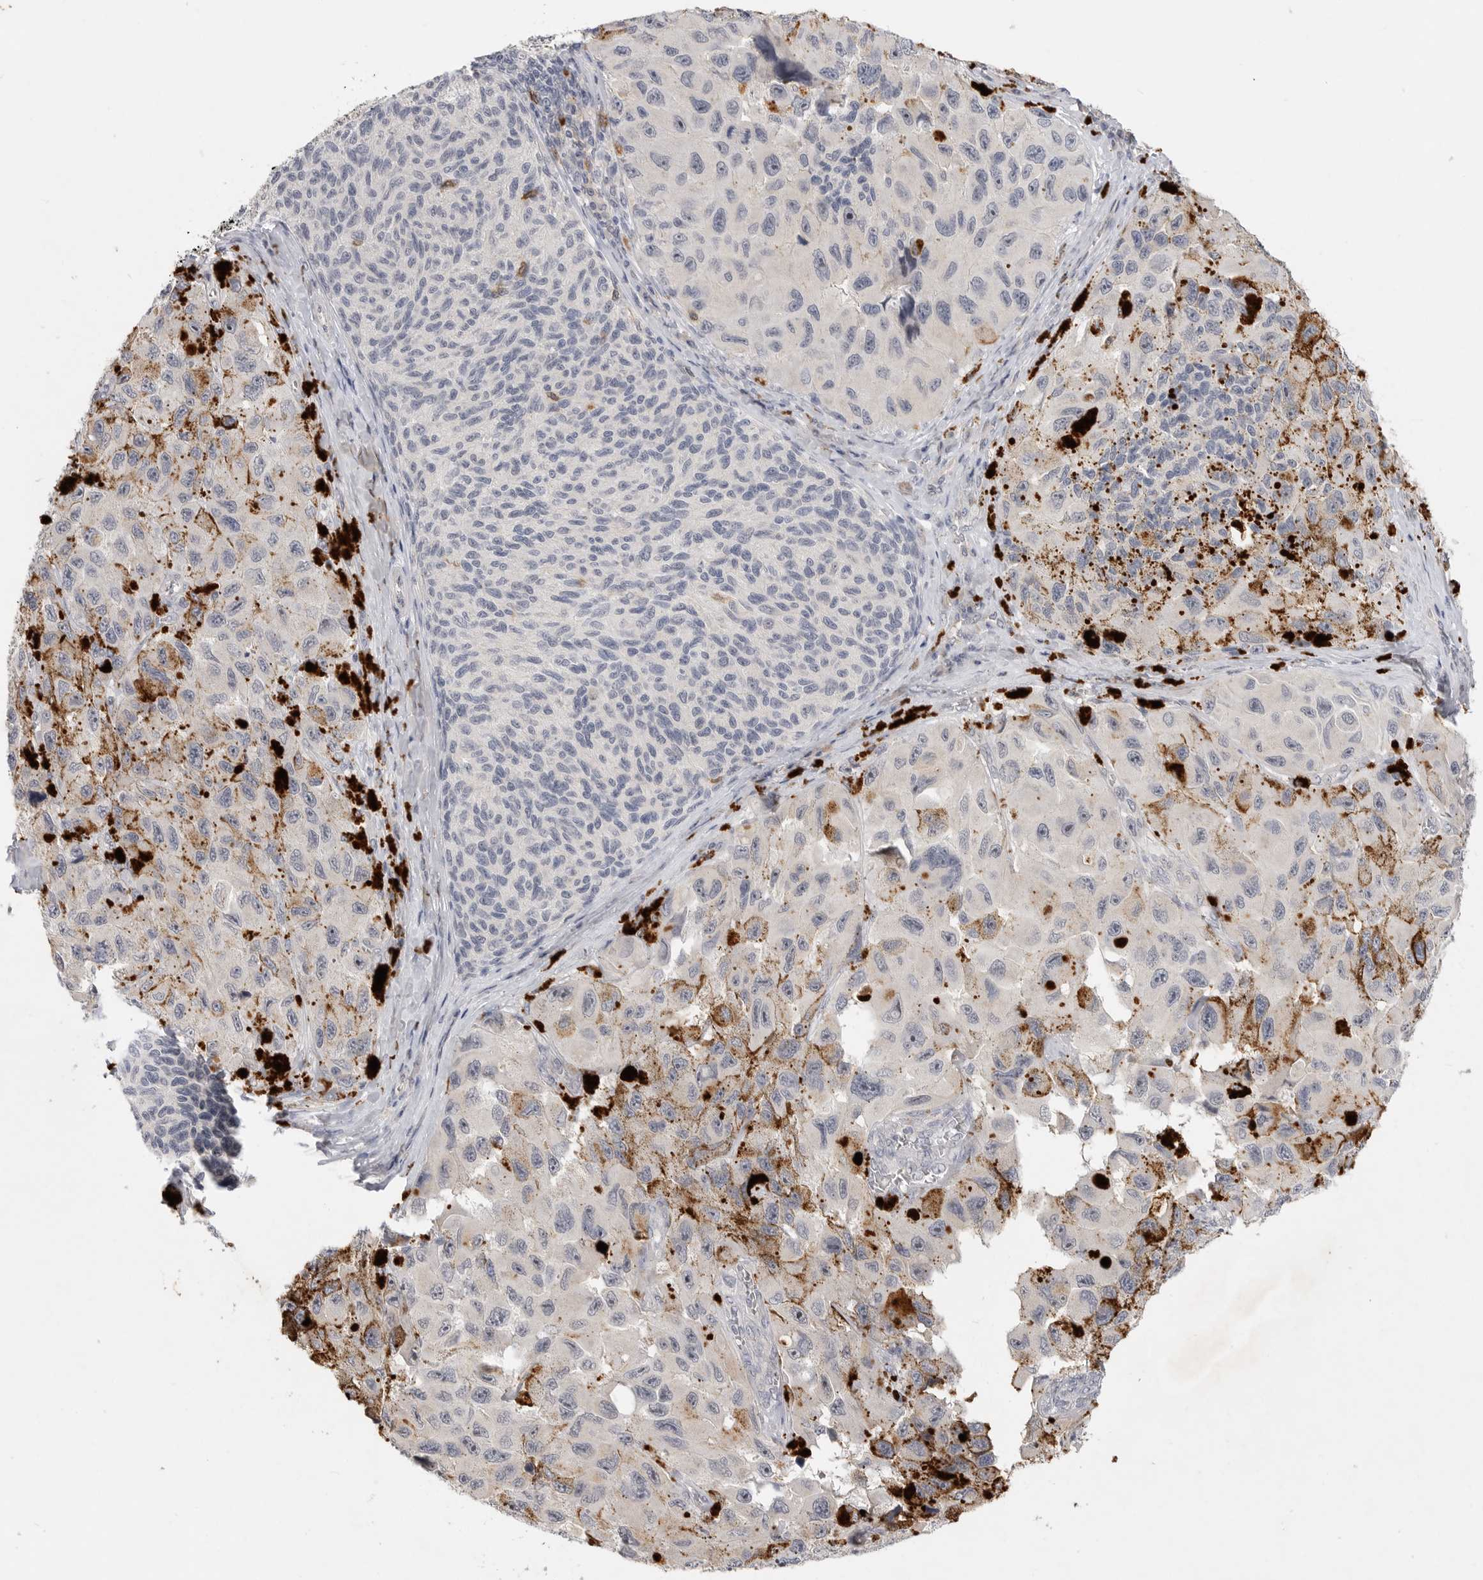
{"staining": {"intensity": "negative", "quantity": "none", "location": "none"}, "tissue": "melanoma", "cell_type": "Tumor cells", "image_type": "cancer", "snomed": [{"axis": "morphology", "description": "Malignant melanoma, NOS"}, {"axis": "topography", "description": "Skin"}], "caption": "IHC micrograph of neoplastic tissue: human melanoma stained with DAB (3,3'-diaminobenzidine) reveals no significant protein expression in tumor cells.", "gene": "ITGAD", "patient": {"sex": "female", "age": 73}}